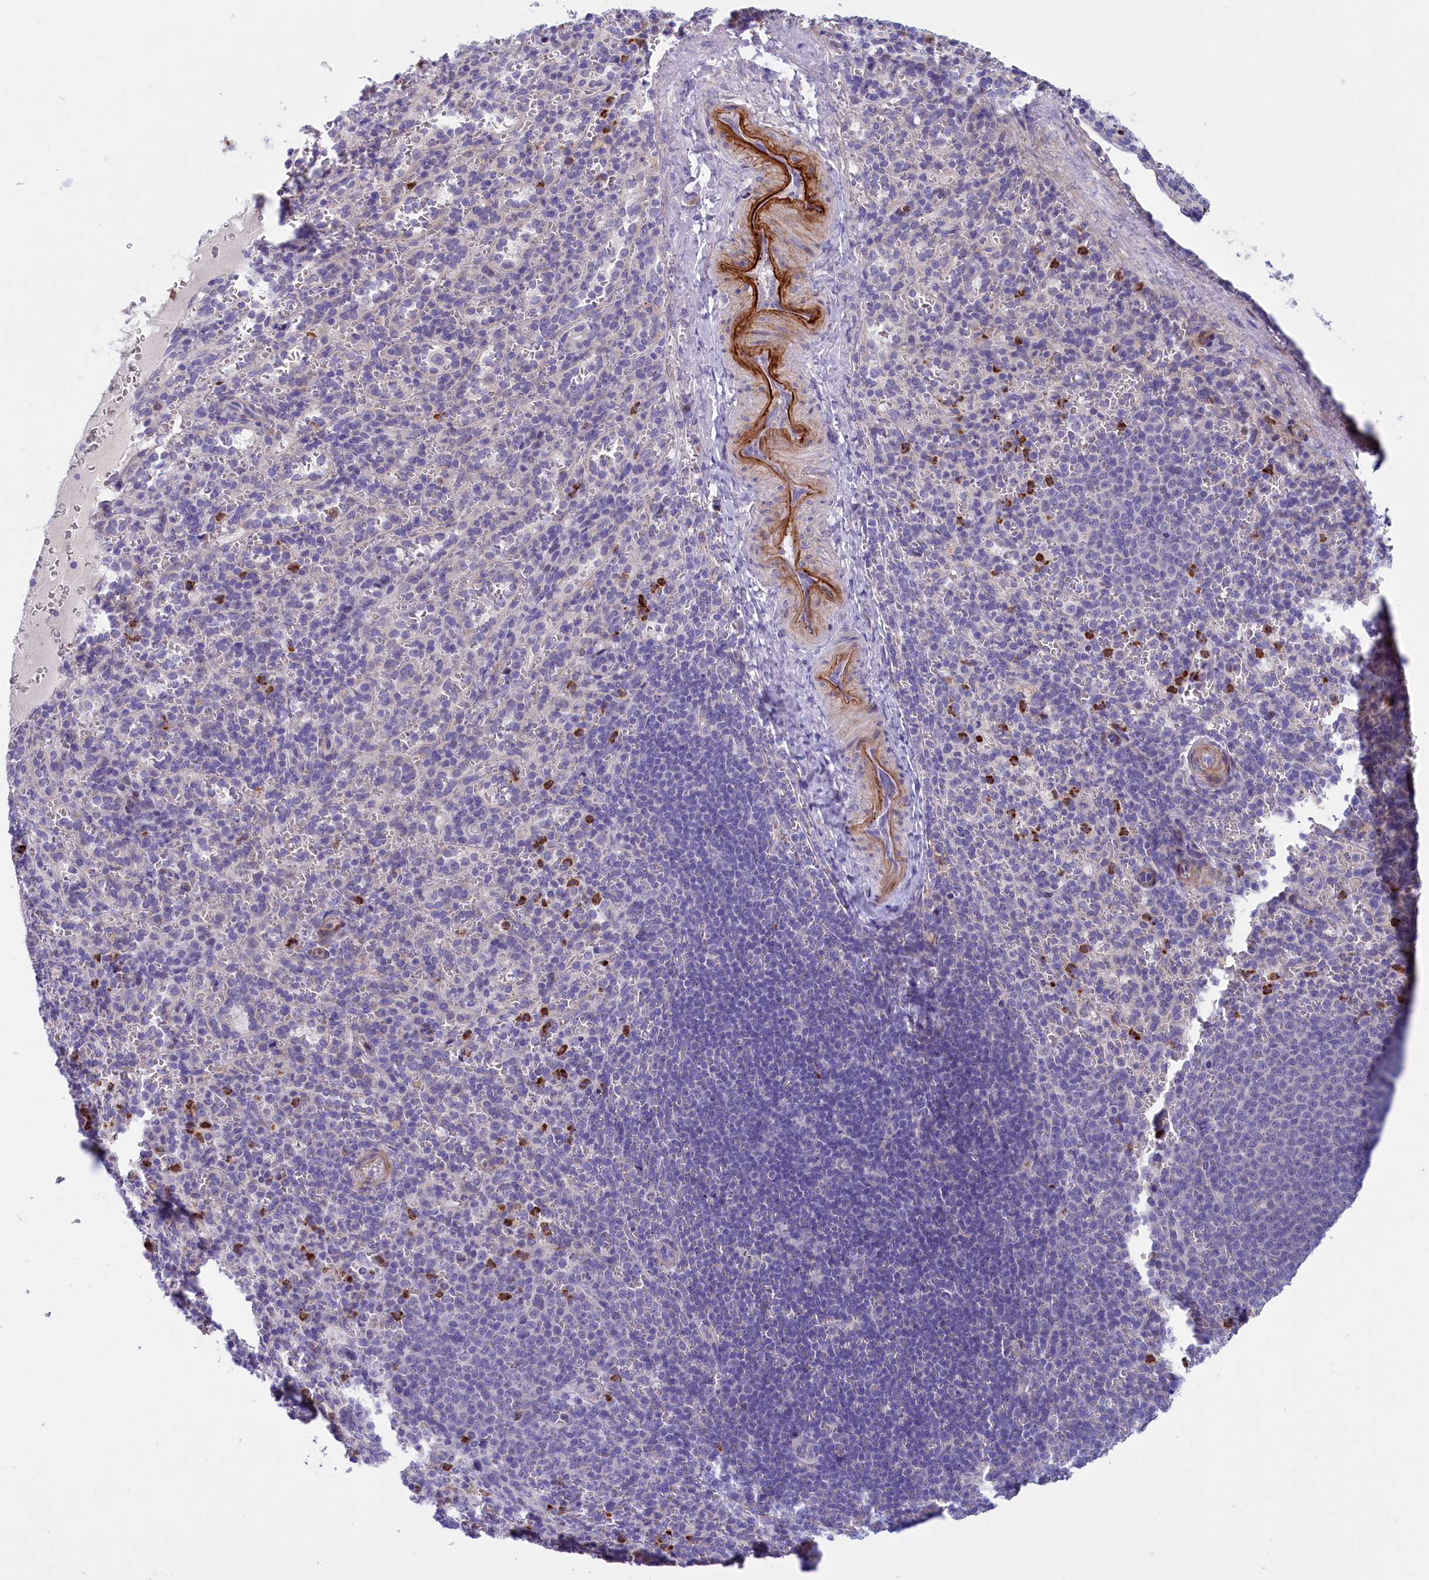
{"staining": {"intensity": "strong", "quantity": "<25%", "location": "cytoplasmic/membranous"}, "tissue": "spleen", "cell_type": "Cells in red pulp", "image_type": "normal", "snomed": [{"axis": "morphology", "description": "Normal tissue, NOS"}, {"axis": "topography", "description": "Spleen"}], "caption": "An IHC photomicrograph of benign tissue is shown. Protein staining in brown highlights strong cytoplasmic/membranous positivity in spleen within cells in red pulp. The staining was performed using DAB (3,3'-diaminobenzidine), with brown indicating positive protein expression. Nuclei are stained blue with hematoxylin.", "gene": "LOXL1", "patient": {"sex": "female", "age": 21}}